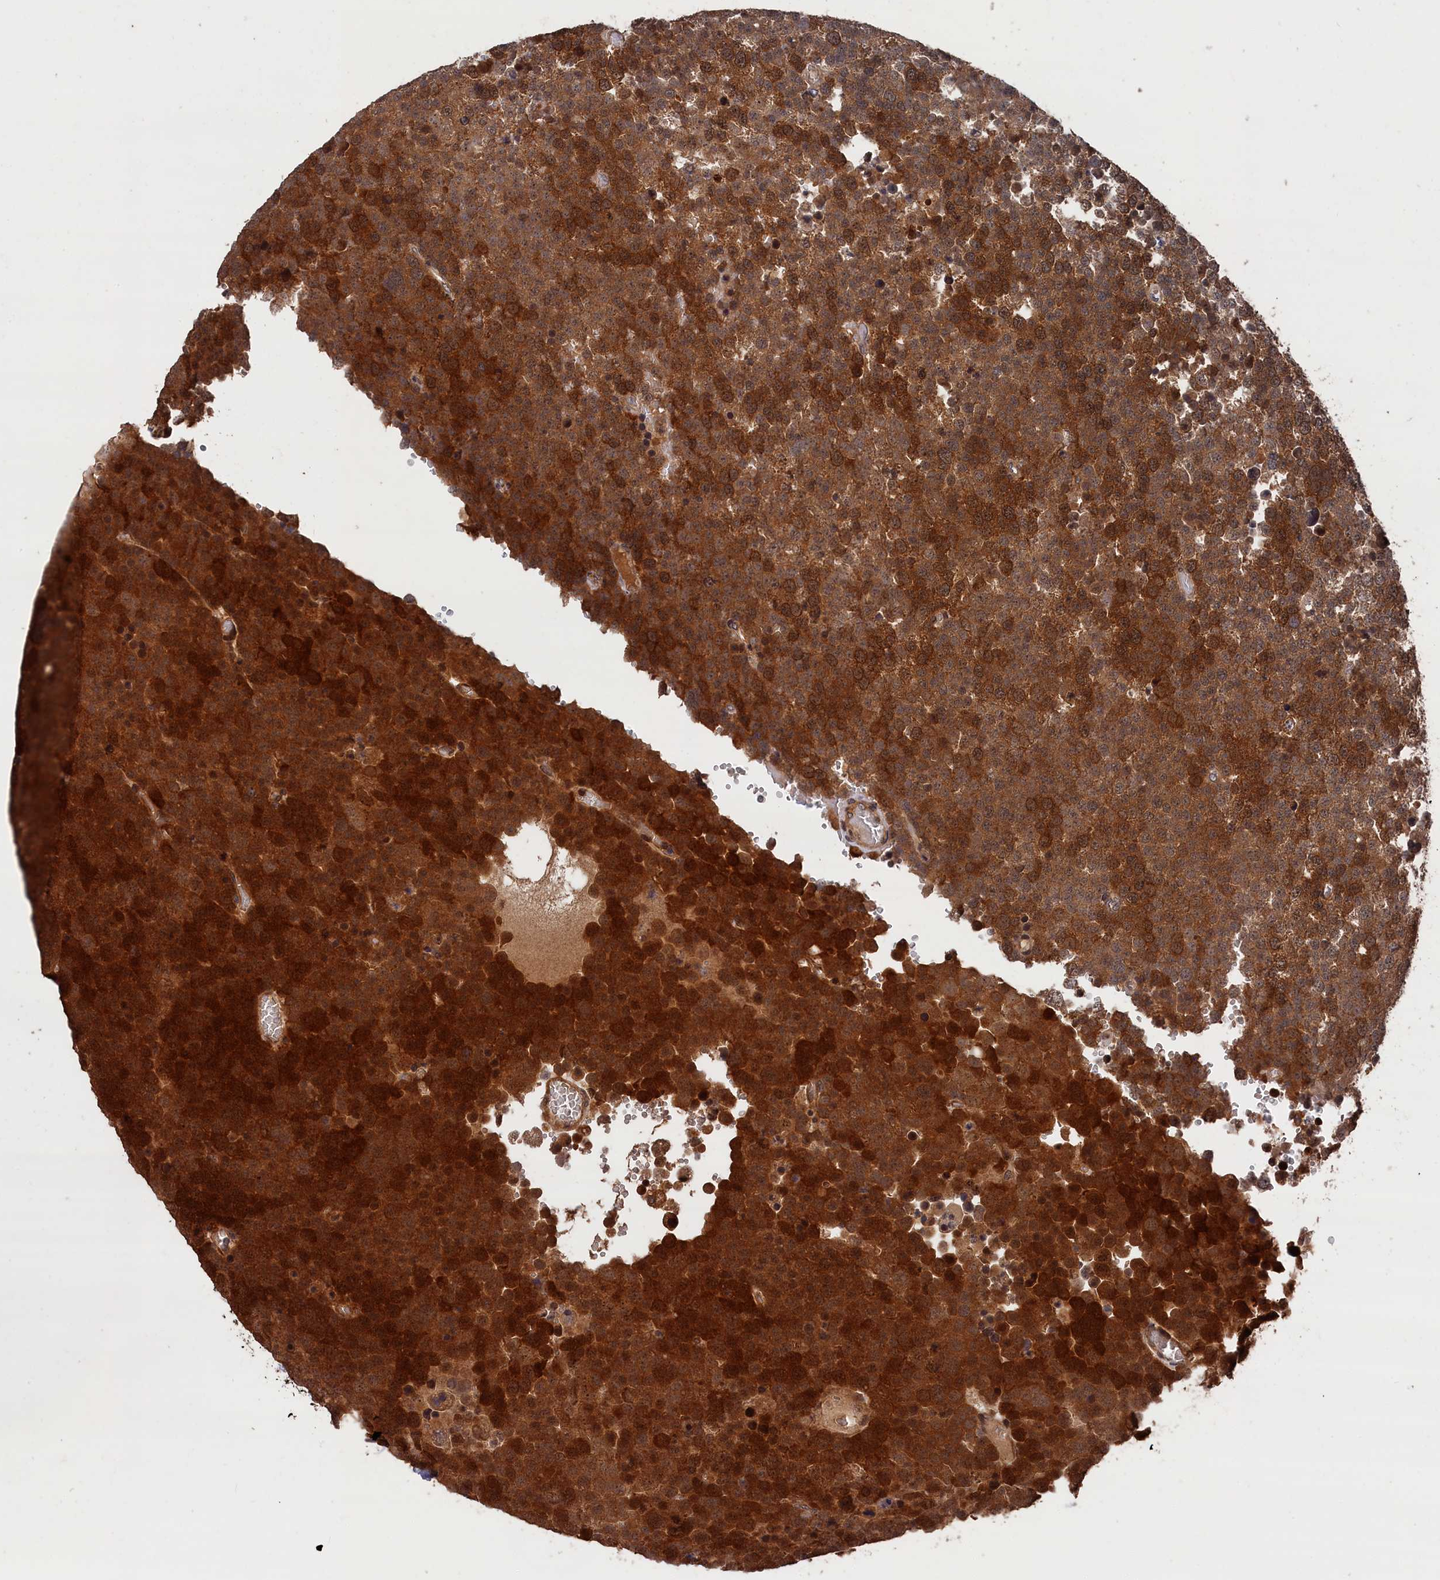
{"staining": {"intensity": "strong", "quantity": ">75%", "location": "cytoplasmic/membranous"}, "tissue": "testis cancer", "cell_type": "Tumor cells", "image_type": "cancer", "snomed": [{"axis": "morphology", "description": "Seminoma, NOS"}, {"axis": "topography", "description": "Testis"}], "caption": "DAB immunohistochemical staining of testis seminoma exhibits strong cytoplasmic/membranous protein expression in about >75% of tumor cells.", "gene": "RMI2", "patient": {"sex": "male", "age": 71}}